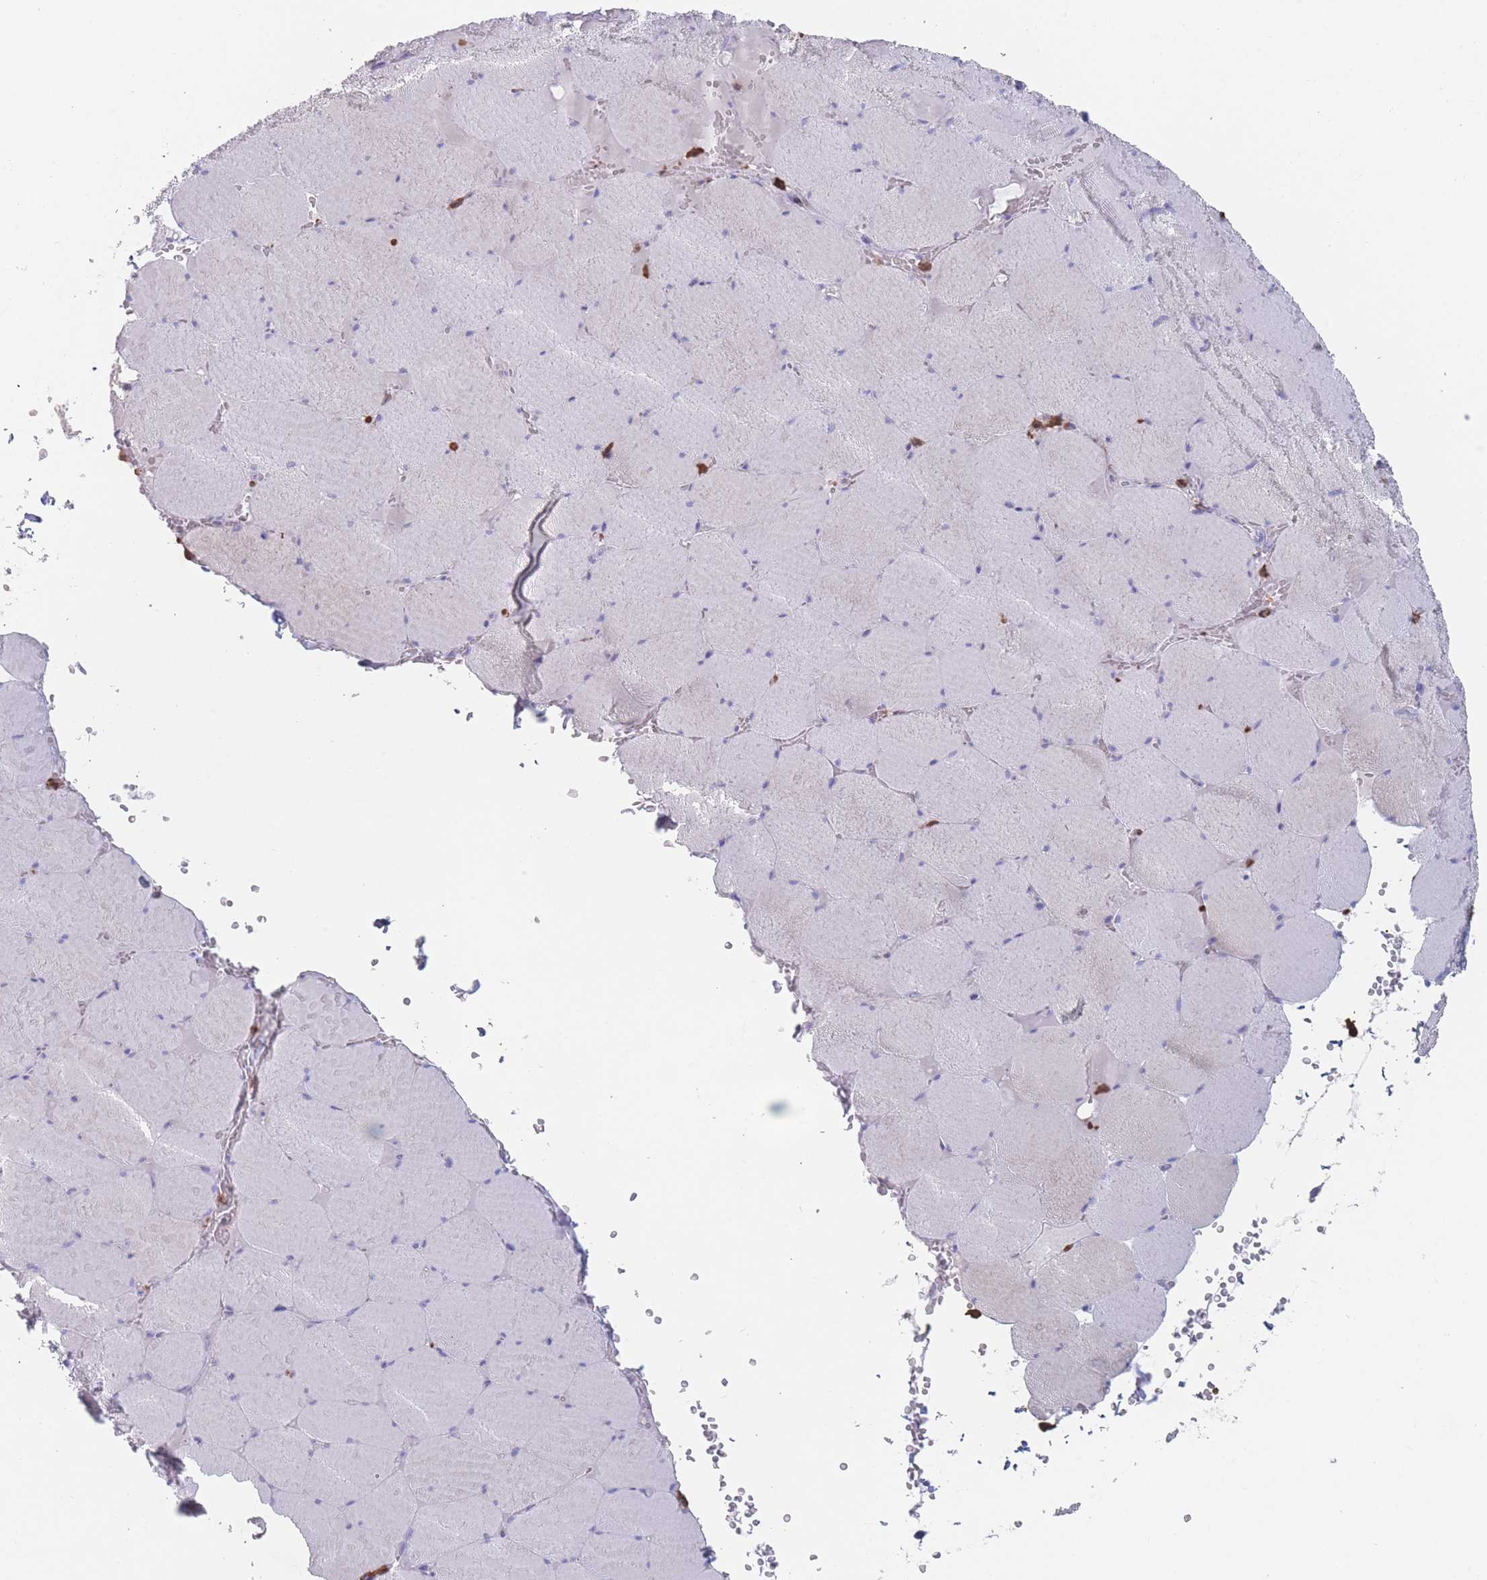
{"staining": {"intensity": "negative", "quantity": "none", "location": "none"}, "tissue": "skeletal muscle", "cell_type": "Myocytes", "image_type": "normal", "snomed": [{"axis": "morphology", "description": "Normal tissue, NOS"}, {"axis": "topography", "description": "Skeletal muscle"}, {"axis": "topography", "description": "Head-Neck"}], "caption": "Immunohistochemistry image of unremarkable skeletal muscle stained for a protein (brown), which demonstrates no expression in myocytes. (Brightfield microscopy of DAB IHC at high magnification).", "gene": "ATP1A3", "patient": {"sex": "male", "age": 66}}